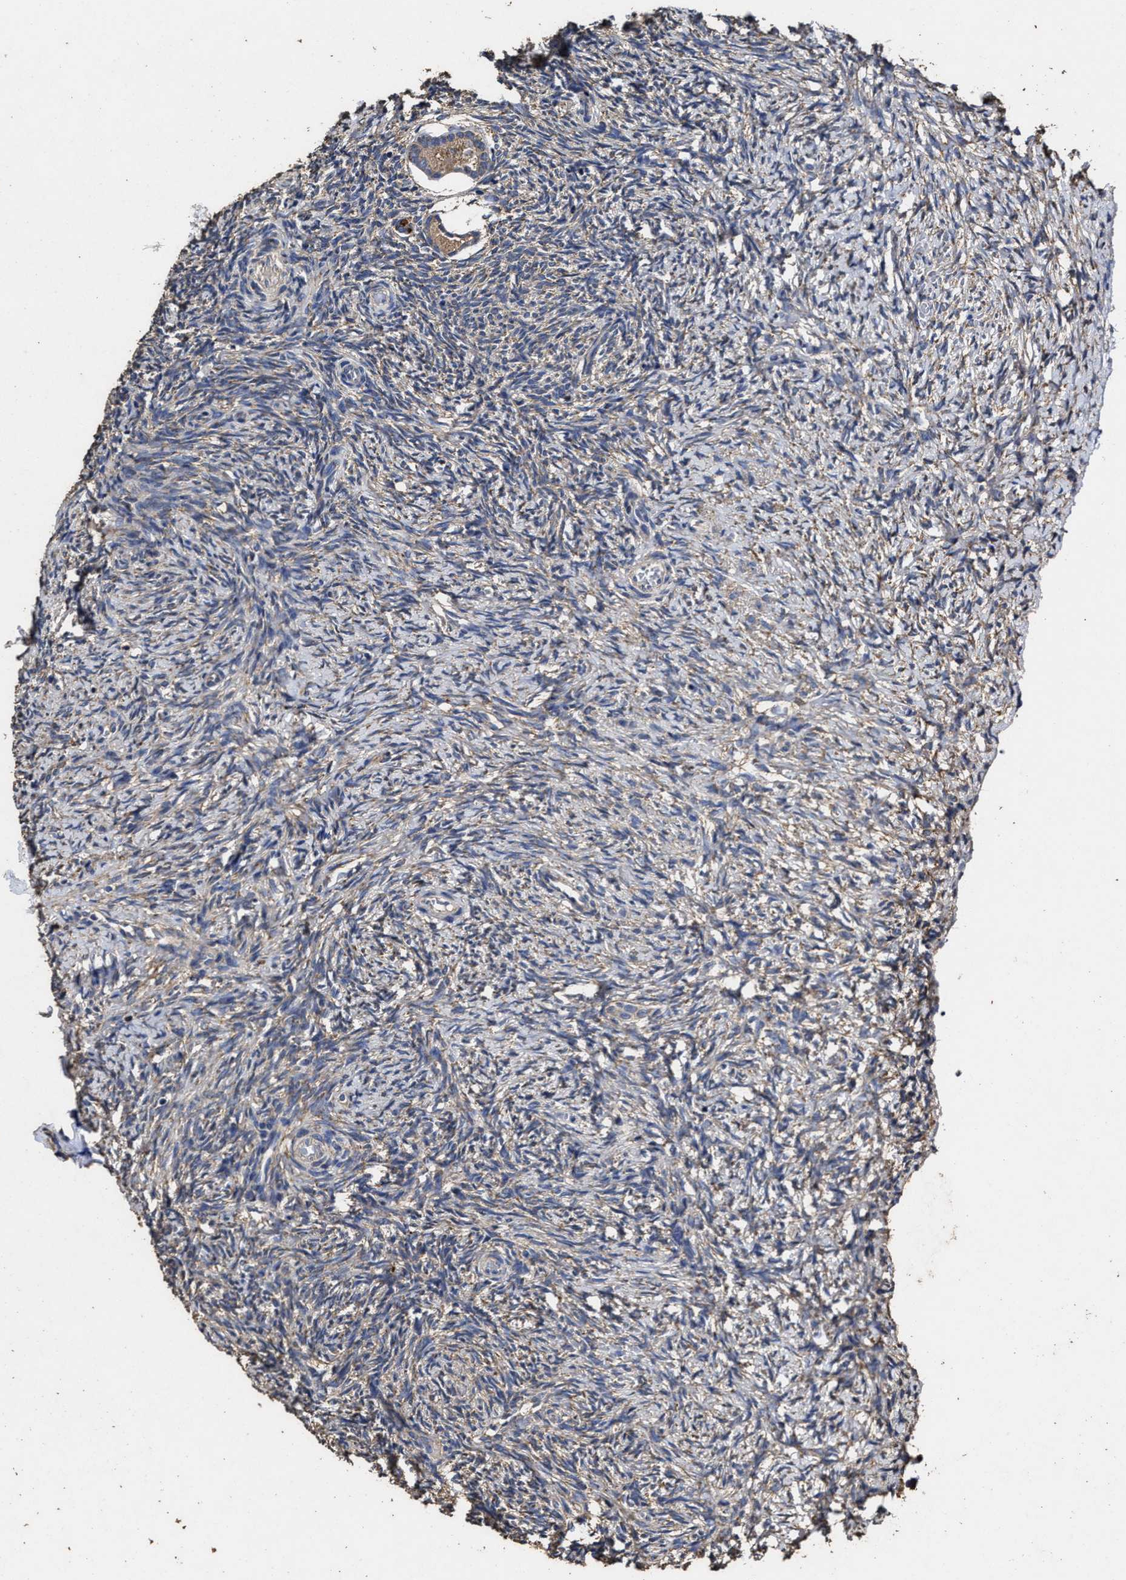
{"staining": {"intensity": "moderate", "quantity": ">75%", "location": "cytoplasmic/membranous"}, "tissue": "ovary", "cell_type": "Follicle cells", "image_type": "normal", "snomed": [{"axis": "morphology", "description": "Normal tissue, NOS"}, {"axis": "topography", "description": "Ovary"}], "caption": "About >75% of follicle cells in benign ovary show moderate cytoplasmic/membranous protein expression as visualized by brown immunohistochemical staining.", "gene": "PPM1K", "patient": {"sex": "female", "age": 41}}